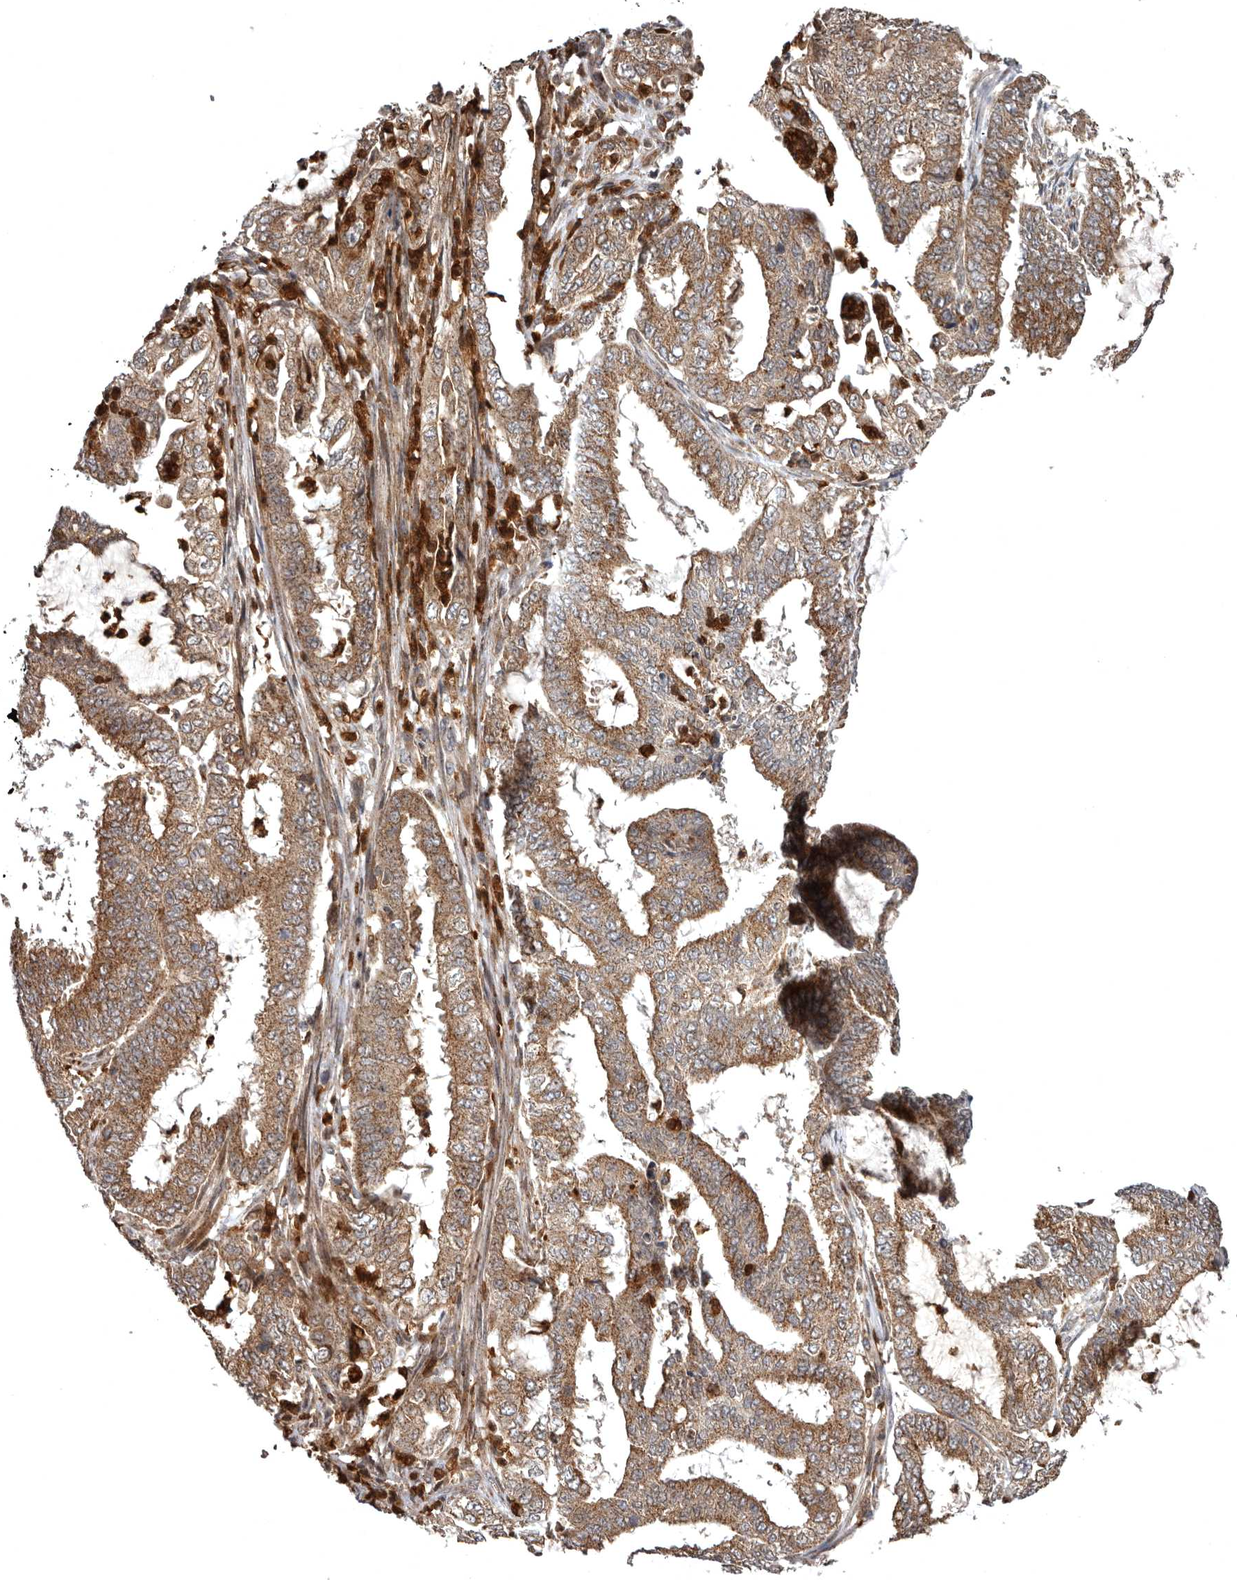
{"staining": {"intensity": "moderate", "quantity": ">75%", "location": "cytoplasmic/membranous"}, "tissue": "endometrial cancer", "cell_type": "Tumor cells", "image_type": "cancer", "snomed": [{"axis": "morphology", "description": "Adenocarcinoma, NOS"}, {"axis": "topography", "description": "Endometrium"}], "caption": "Tumor cells show medium levels of moderate cytoplasmic/membranous staining in approximately >75% of cells in endometrial adenocarcinoma.", "gene": "FGFR4", "patient": {"sex": "female", "age": 49}}